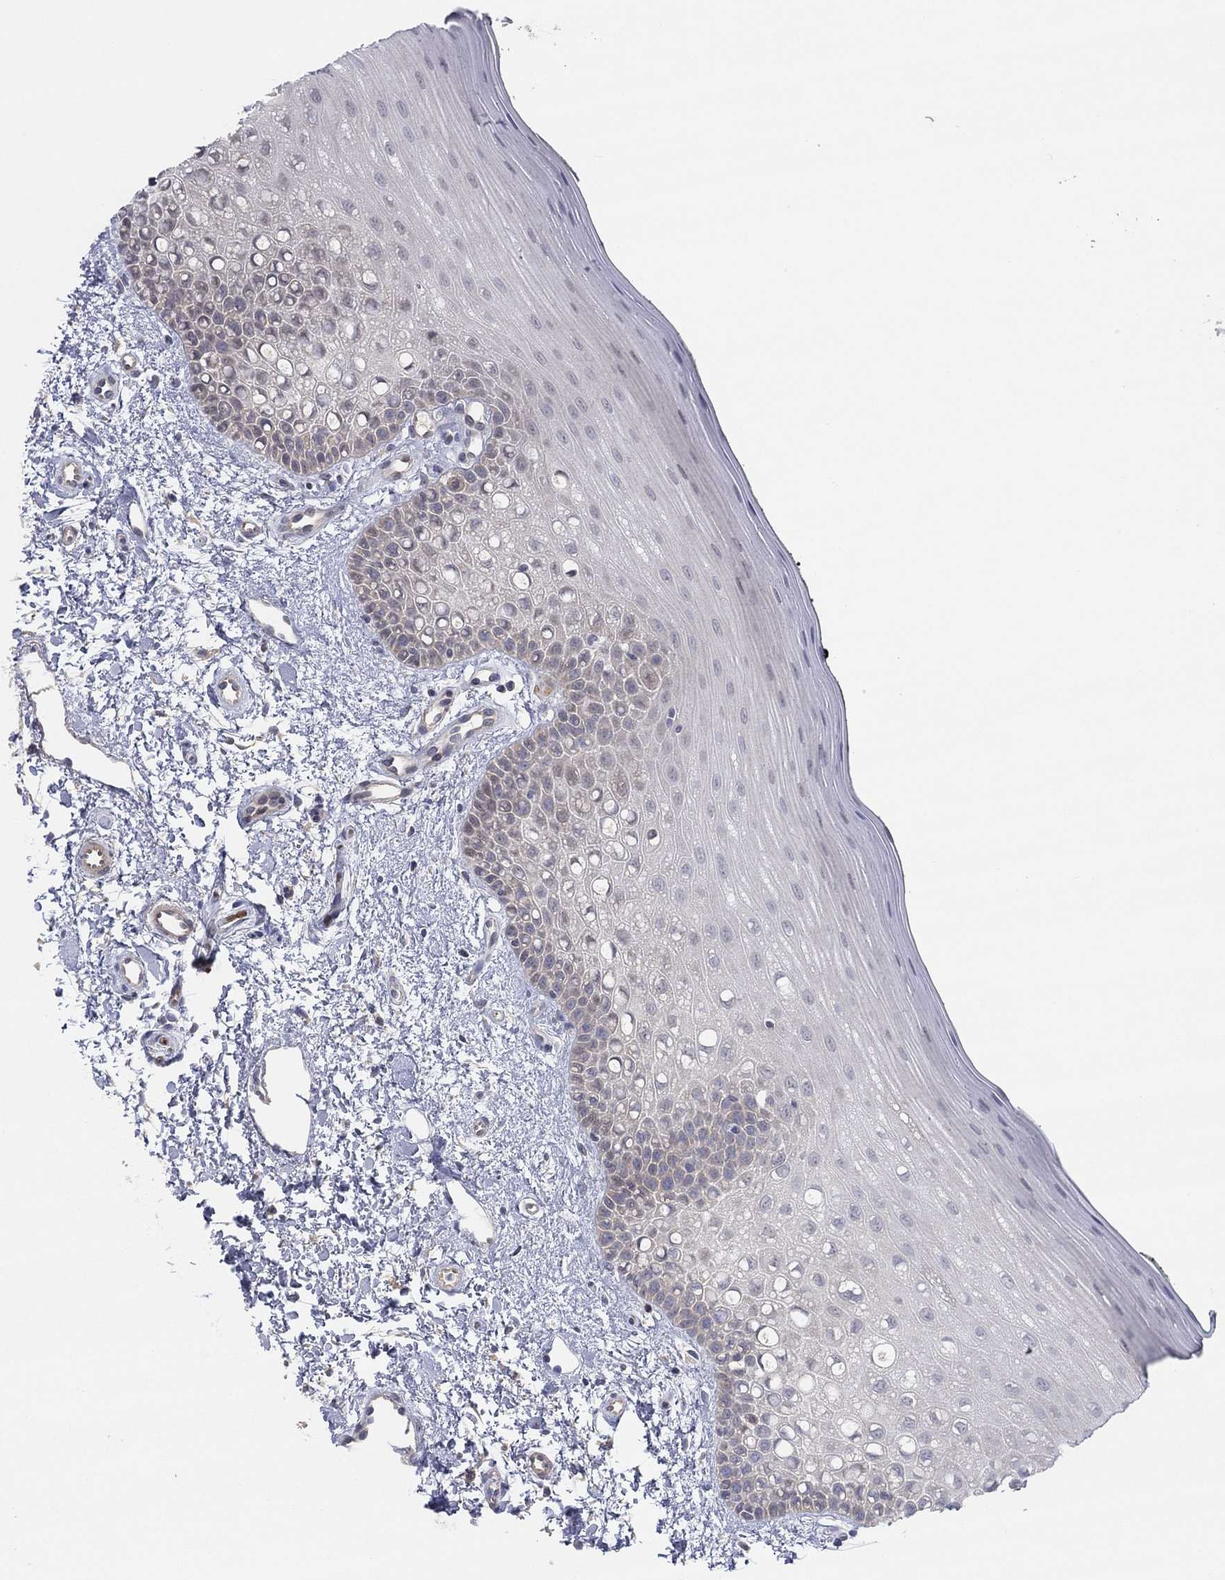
{"staining": {"intensity": "negative", "quantity": "none", "location": "none"}, "tissue": "oral mucosa", "cell_type": "Squamous epithelial cells", "image_type": "normal", "snomed": [{"axis": "morphology", "description": "Normal tissue, NOS"}, {"axis": "topography", "description": "Oral tissue"}], "caption": "Oral mucosa stained for a protein using IHC displays no expression squamous epithelial cells.", "gene": "AMN1", "patient": {"sex": "female", "age": 78}}